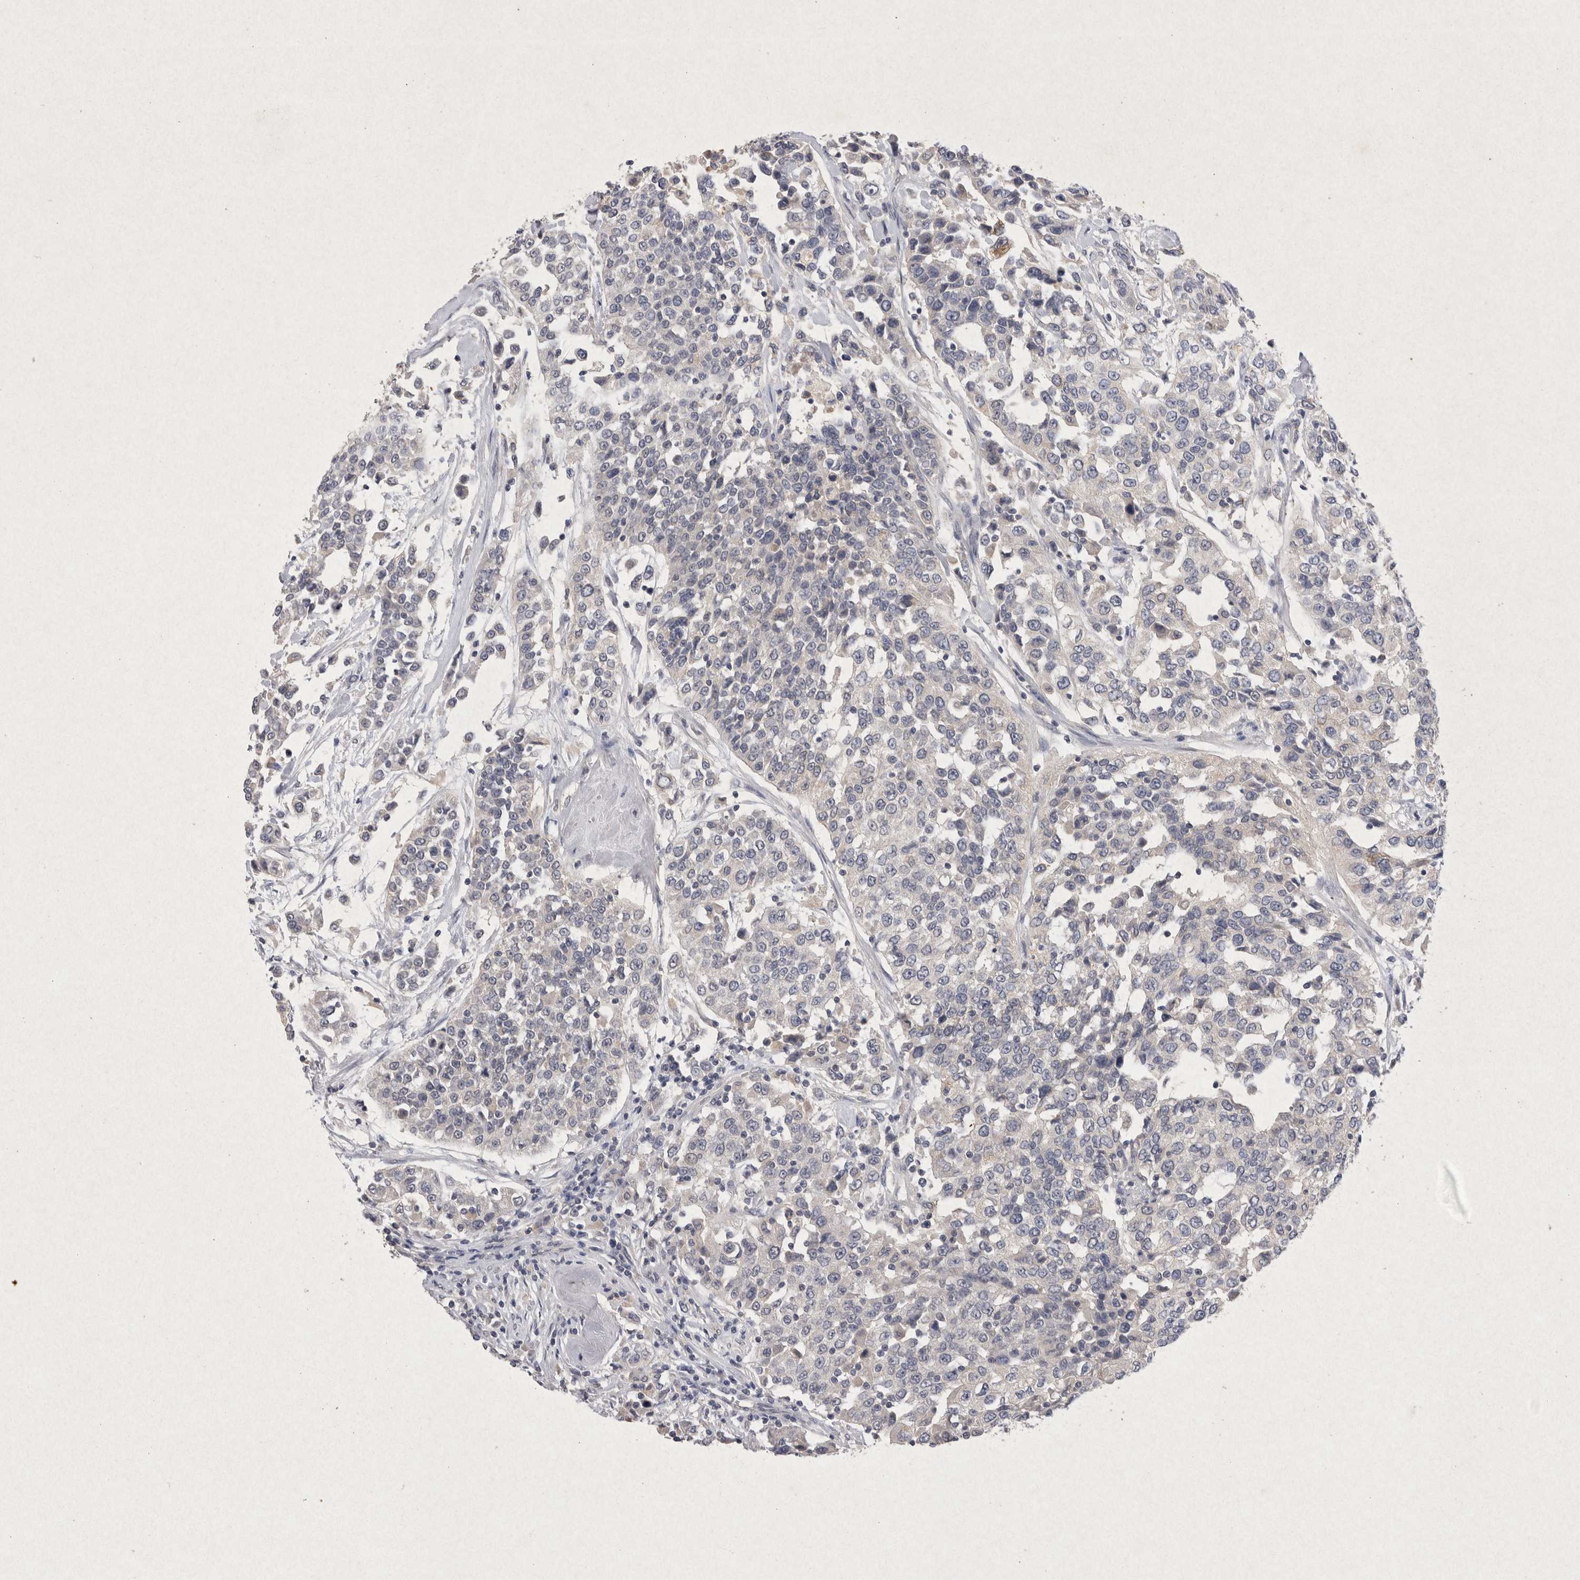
{"staining": {"intensity": "negative", "quantity": "none", "location": "none"}, "tissue": "urothelial cancer", "cell_type": "Tumor cells", "image_type": "cancer", "snomed": [{"axis": "morphology", "description": "Urothelial carcinoma, High grade"}, {"axis": "topography", "description": "Urinary bladder"}], "caption": "This is a micrograph of immunohistochemistry staining of urothelial cancer, which shows no positivity in tumor cells.", "gene": "RASSF3", "patient": {"sex": "female", "age": 80}}